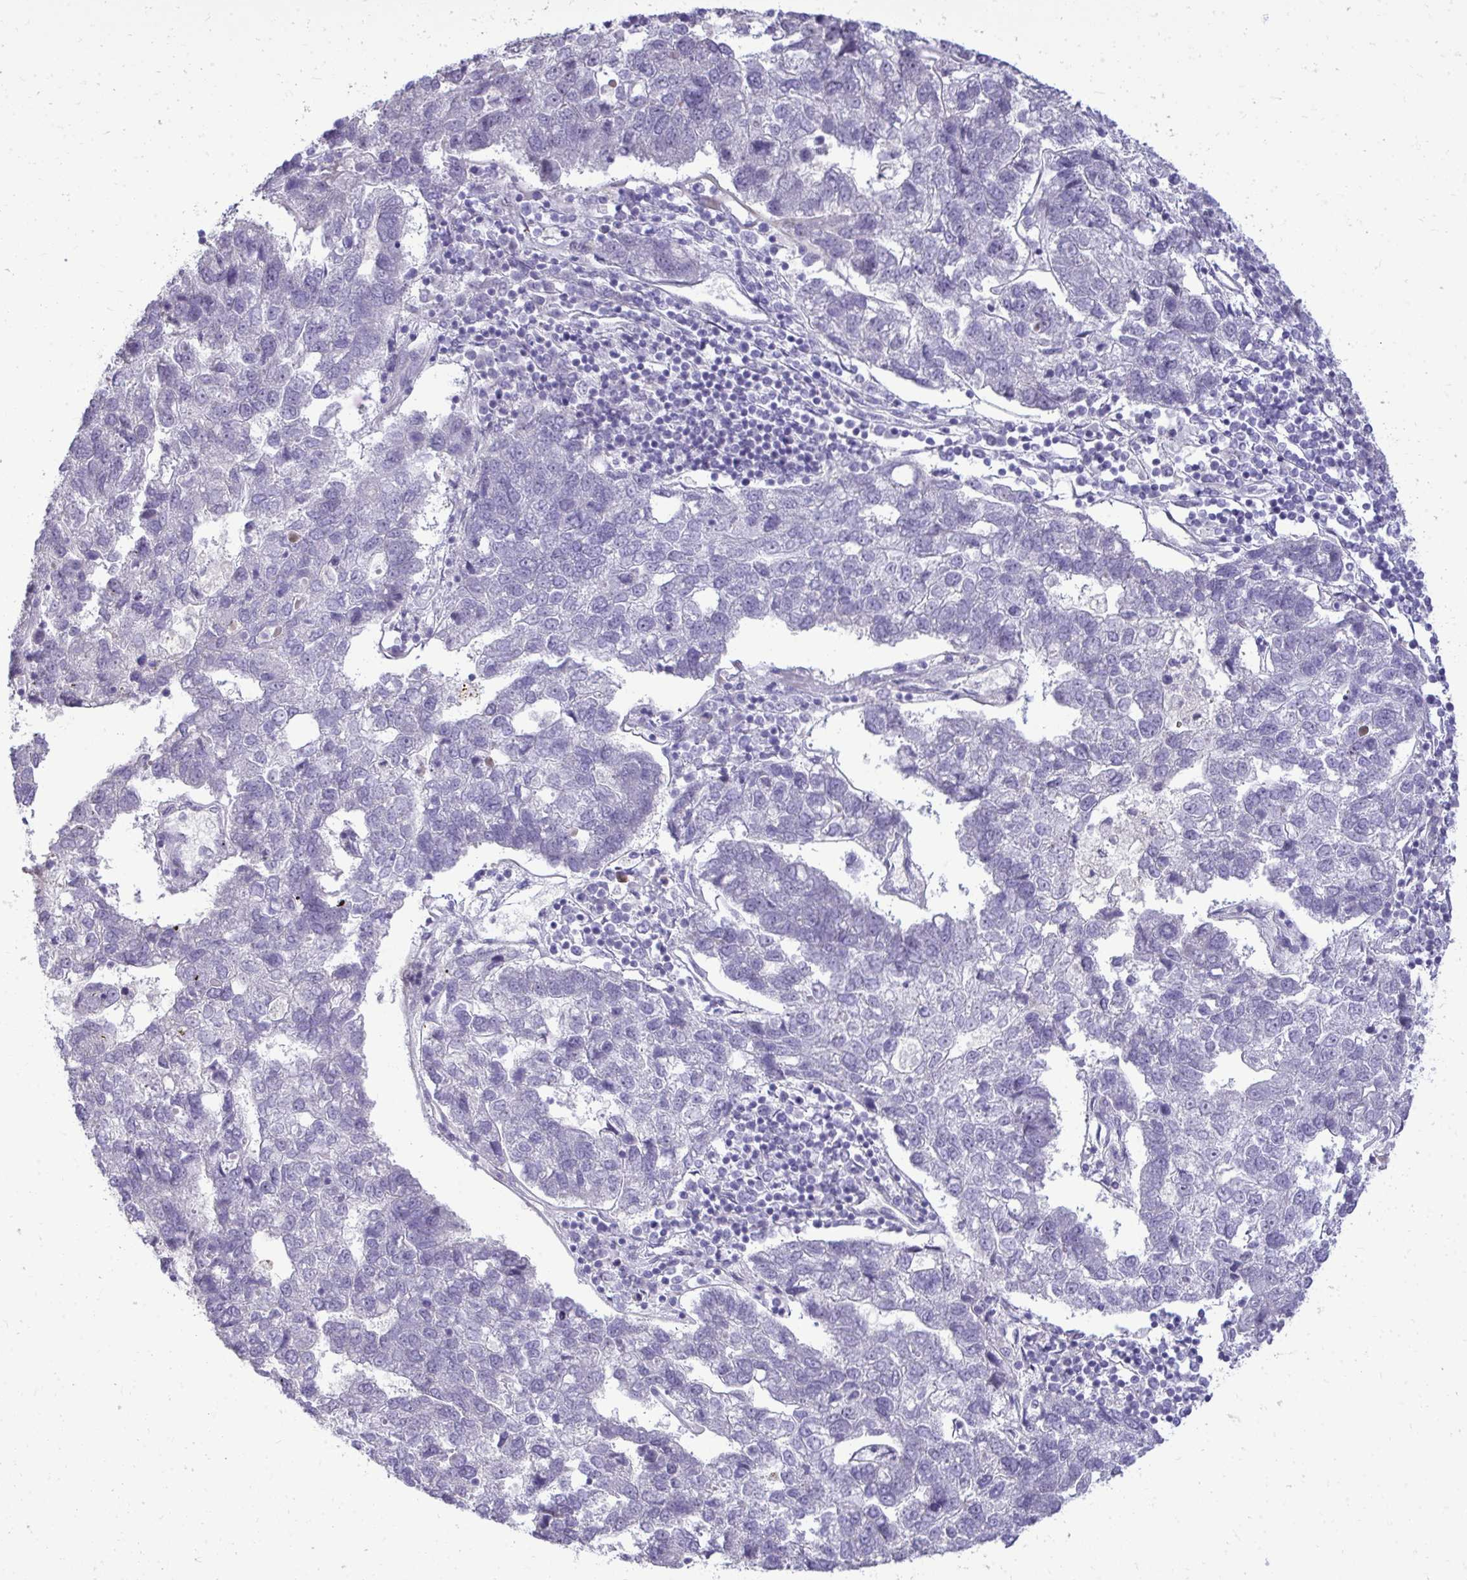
{"staining": {"intensity": "negative", "quantity": "none", "location": "none"}, "tissue": "pancreatic cancer", "cell_type": "Tumor cells", "image_type": "cancer", "snomed": [{"axis": "morphology", "description": "Adenocarcinoma, NOS"}, {"axis": "topography", "description": "Pancreas"}], "caption": "Immunohistochemistry (IHC) histopathology image of human pancreatic cancer (adenocarcinoma) stained for a protein (brown), which shows no positivity in tumor cells. Nuclei are stained in blue.", "gene": "DLX4", "patient": {"sex": "female", "age": 61}}